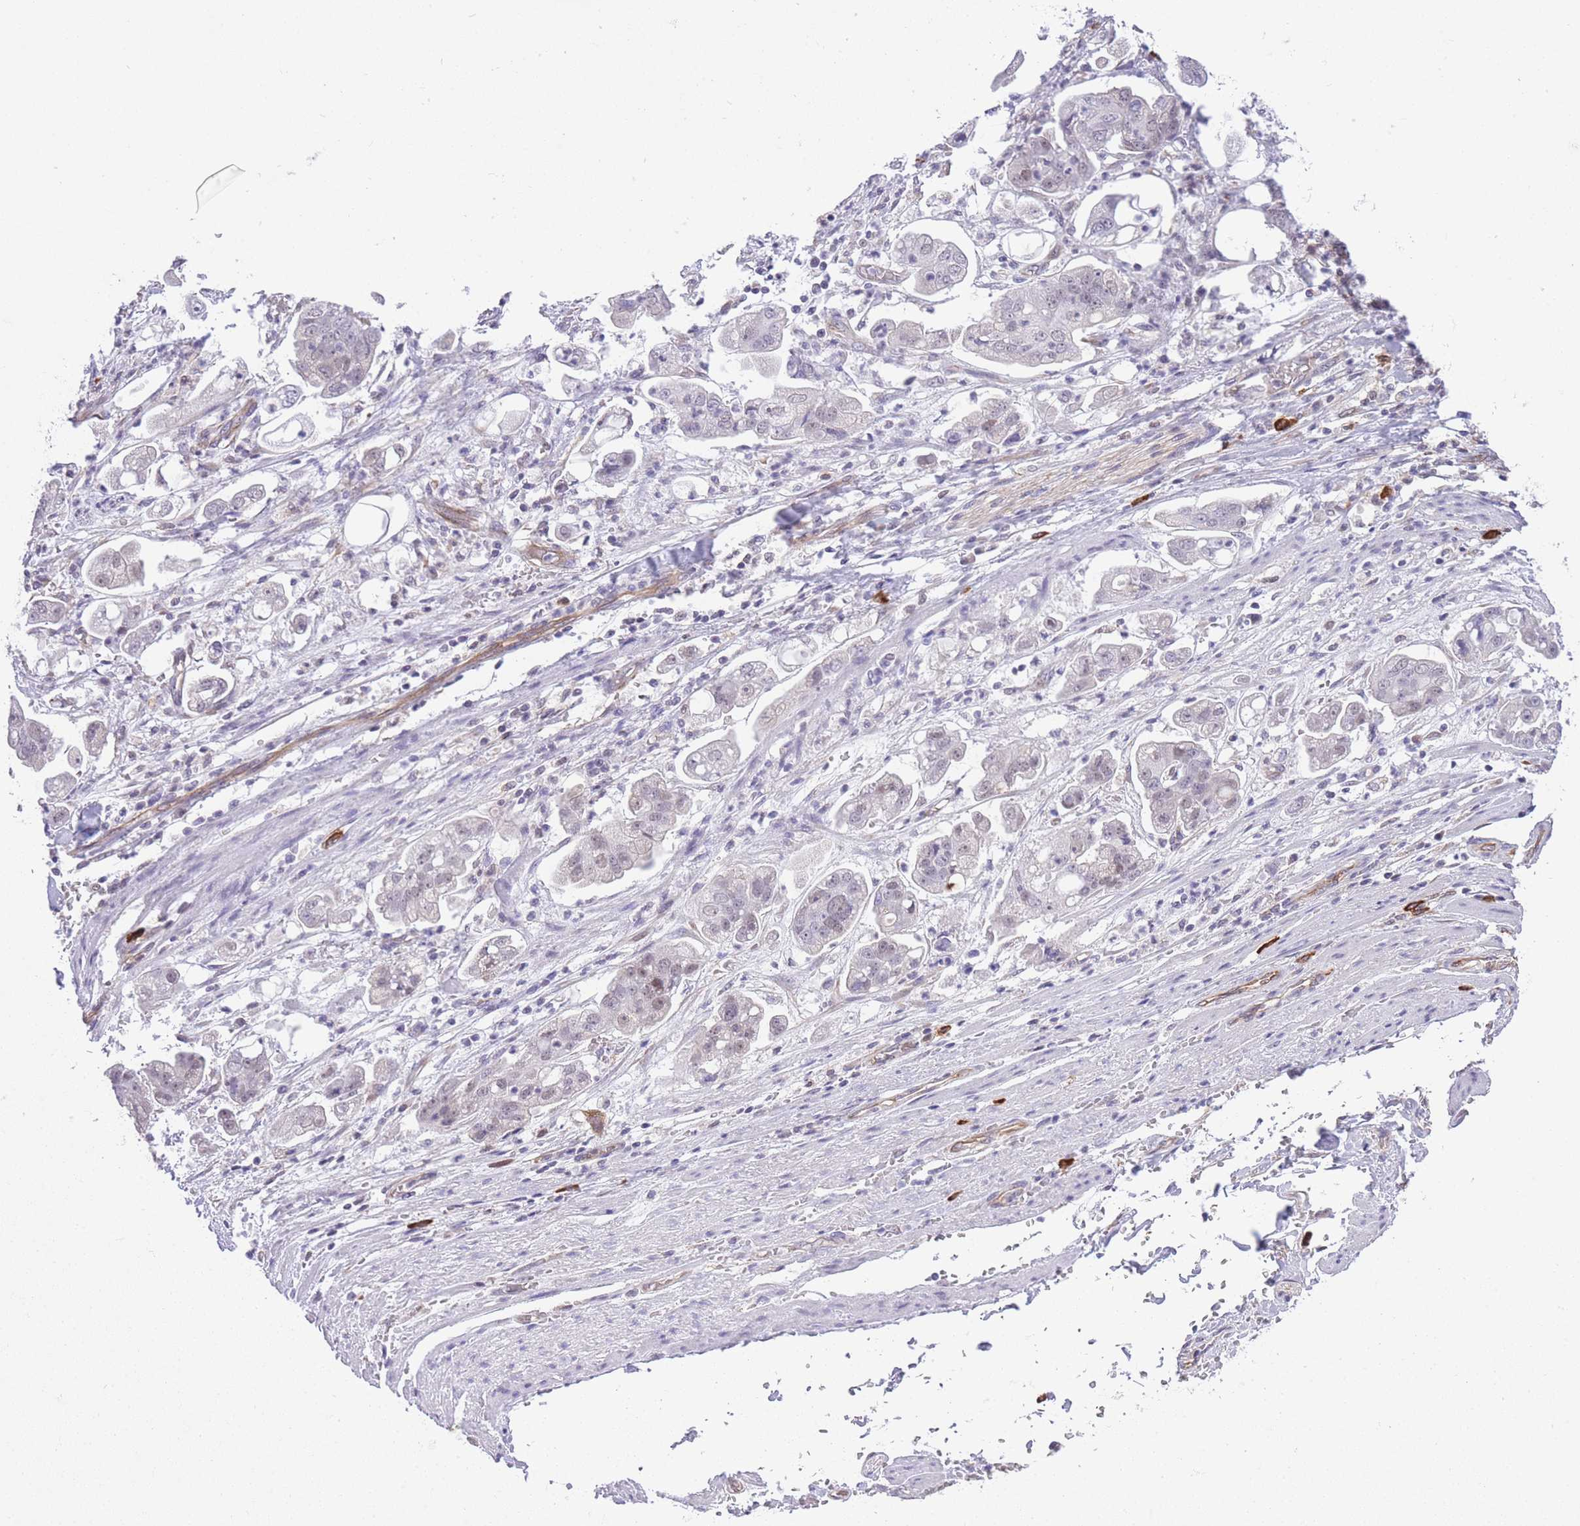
{"staining": {"intensity": "weak", "quantity": "<25%", "location": "nuclear"}, "tissue": "stomach cancer", "cell_type": "Tumor cells", "image_type": "cancer", "snomed": [{"axis": "morphology", "description": "Adenocarcinoma, NOS"}, {"axis": "topography", "description": "Stomach"}], "caption": "This is an immunohistochemistry (IHC) image of human stomach cancer. There is no staining in tumor cells.", "gene": "MEIOSIN", "patient": {"sex": "male", "age": 62}}